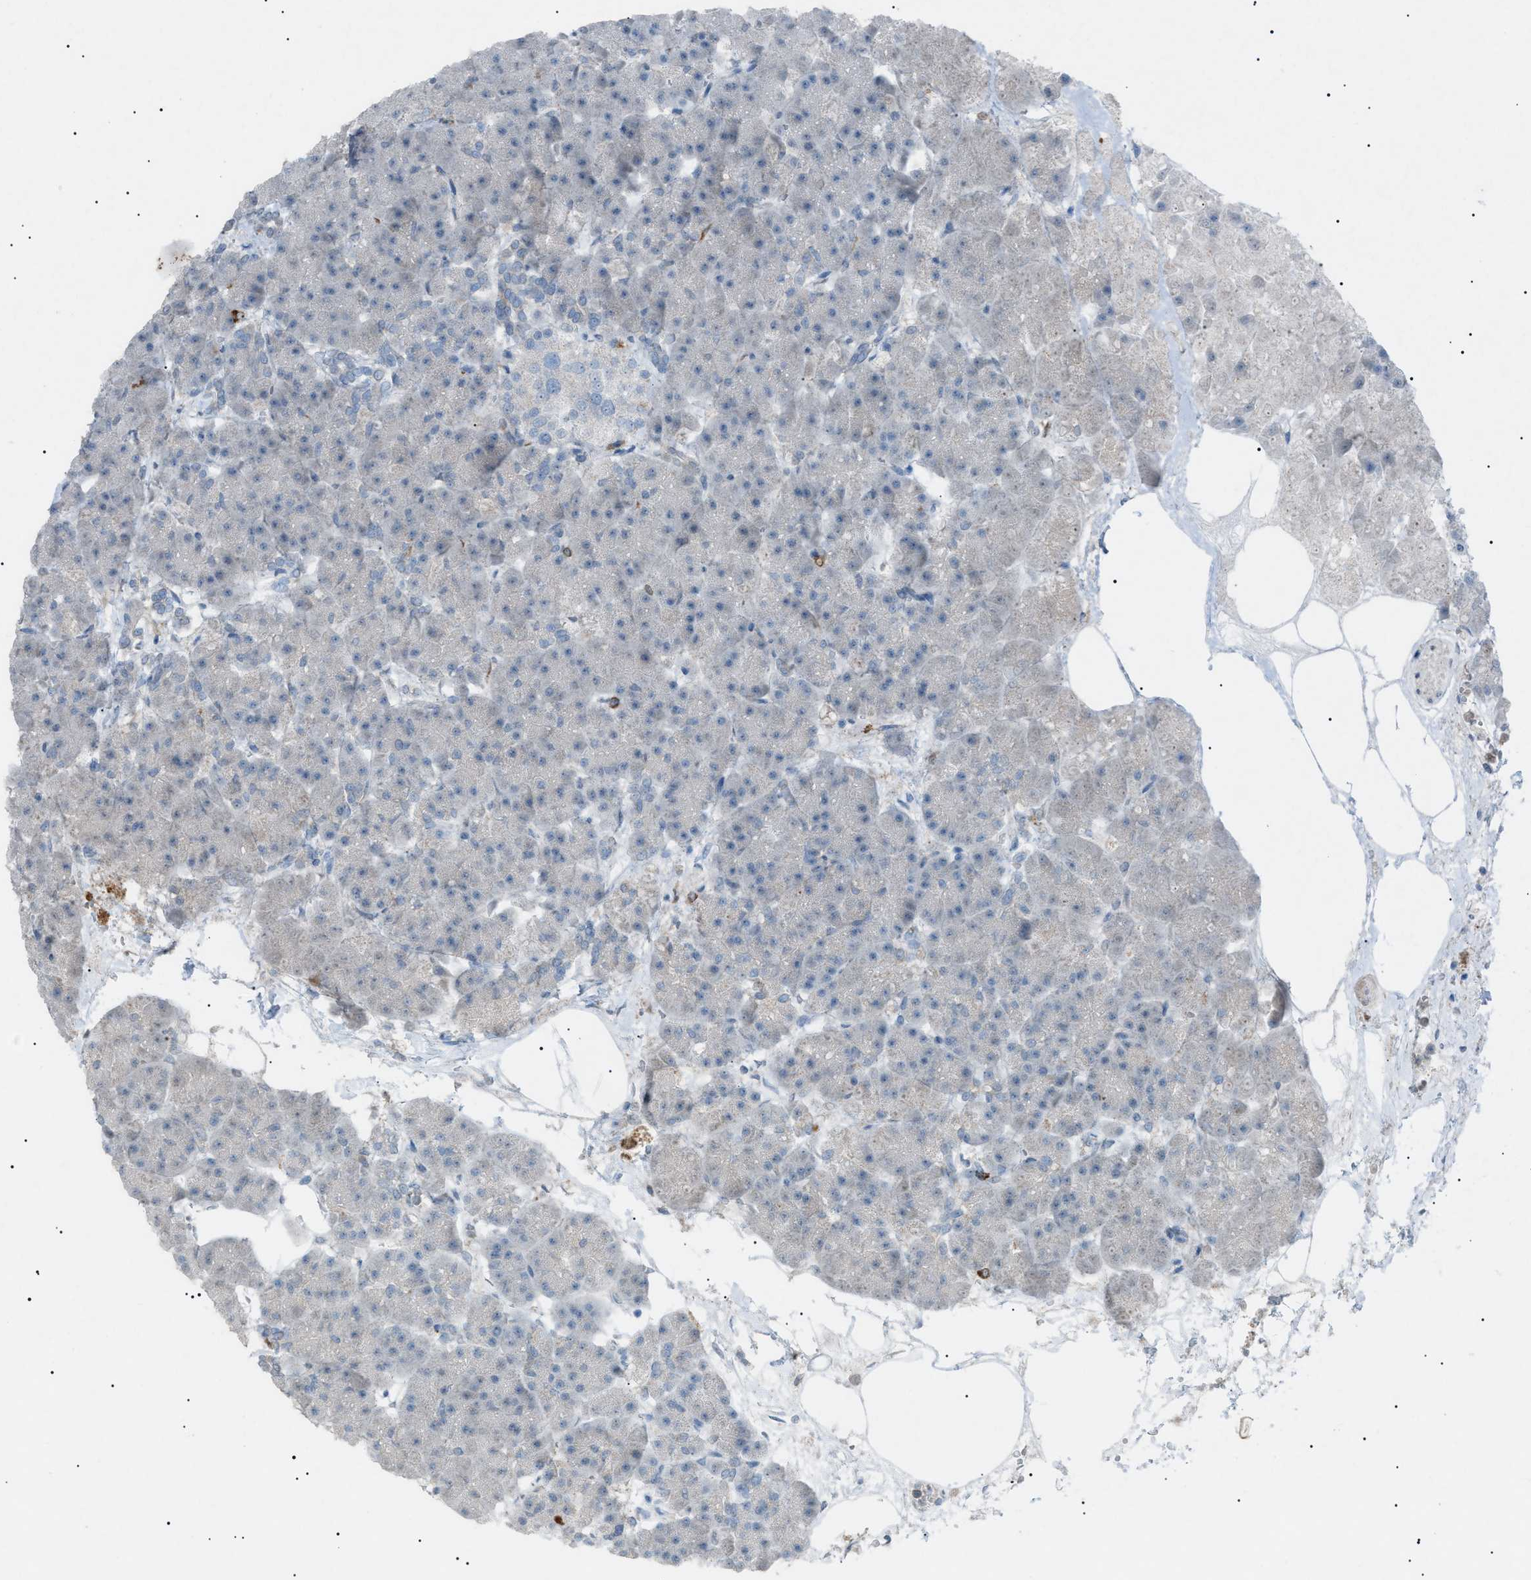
{"staining": {"intensity": "negative", "quantity": "none", "location": "none"}, "tissue": "pancreas", "cell_type": "Exocrine glandular cells", "image_type": "normal", "snomed": [{"axis": "morphology", "description": "Normal tissue, NOS"}, {"axis": "topography", "description": "Pancreas"}], "caption": "This is a histopathology image of immunohistochemistry staining of normal pancreas, which shows no positivity in exocrine glandular cells.", "gene": "BTK", "patient": {"sex": "female", "age": 70}}